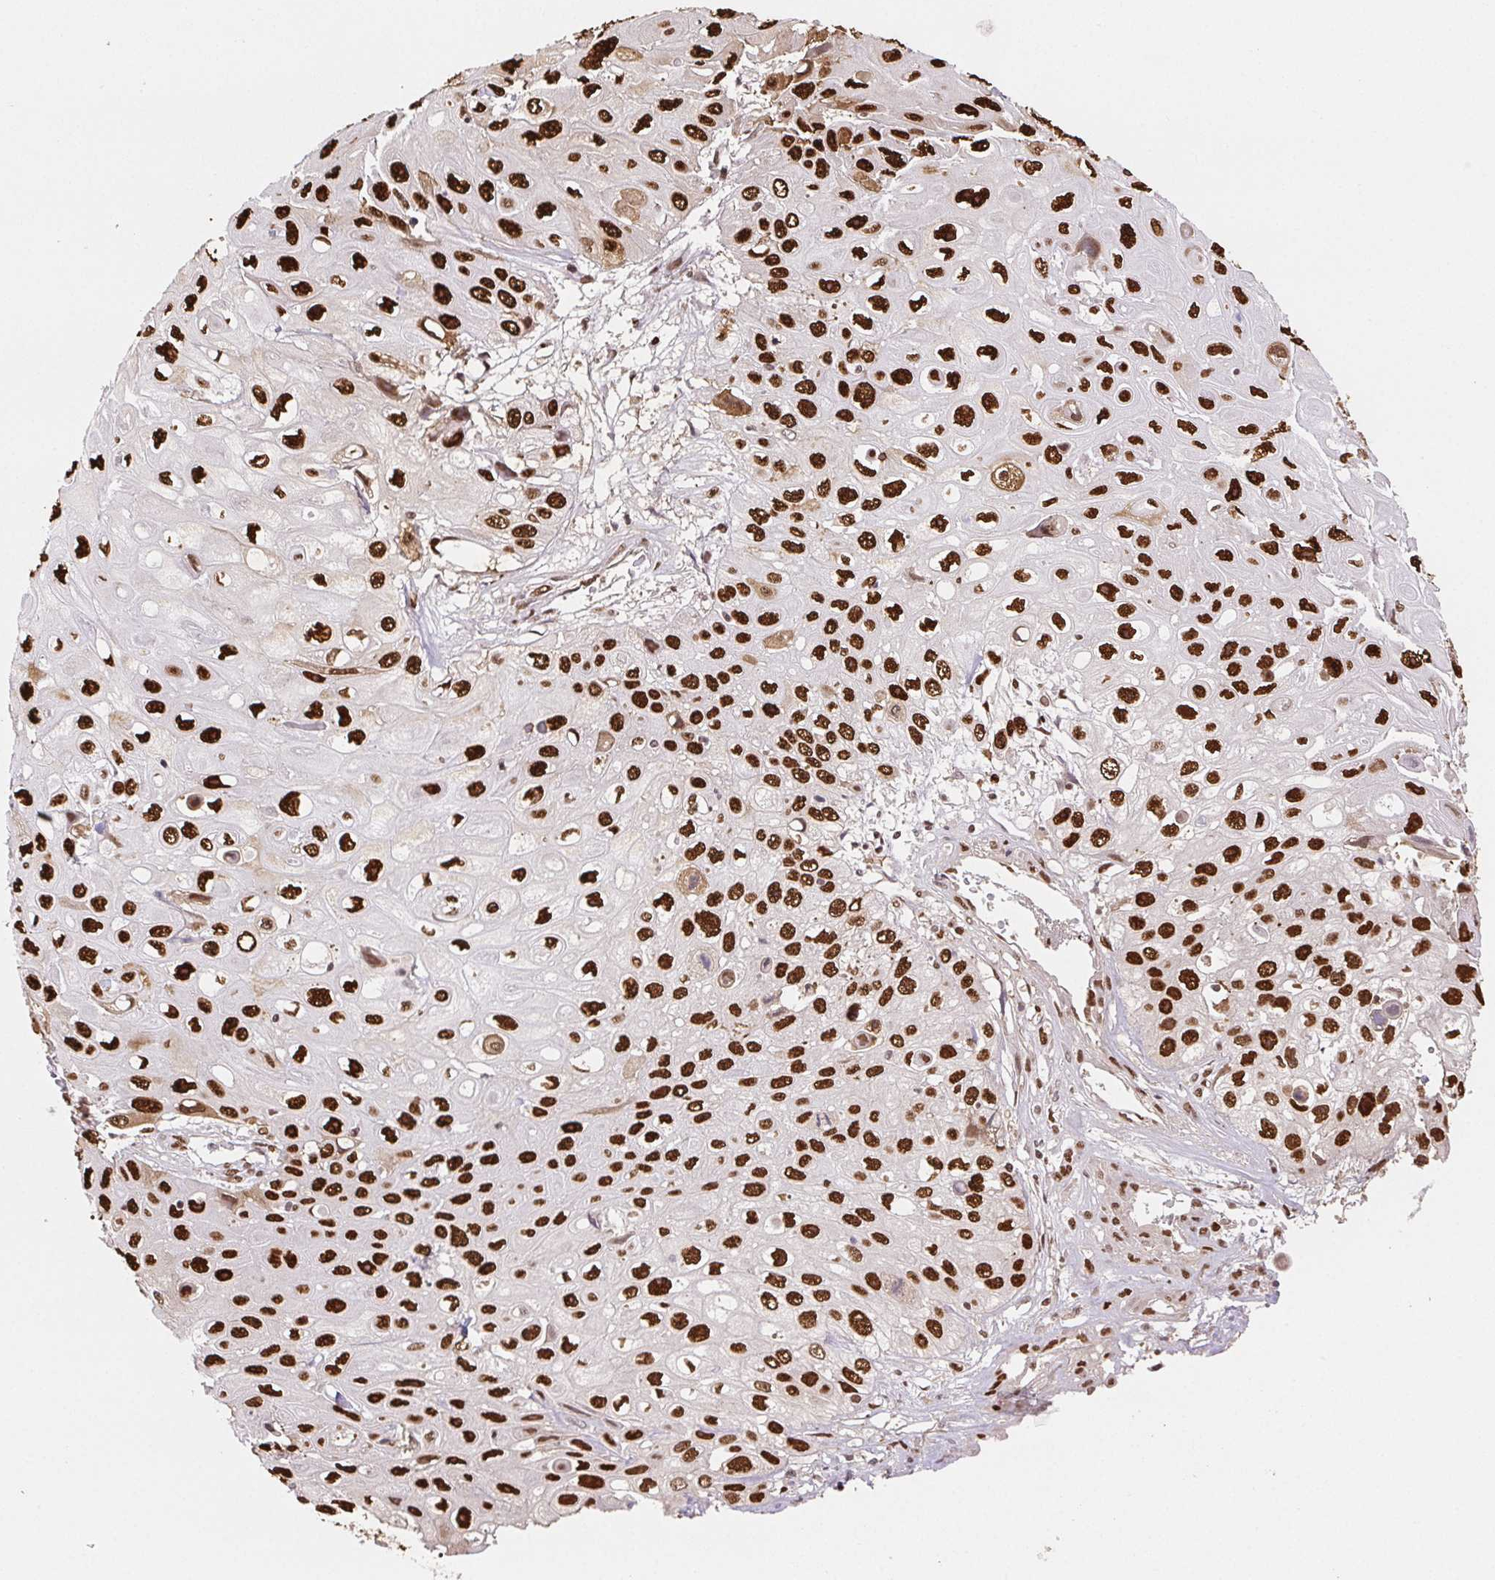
{"staining": {"intensity": "strong", "quantity": ">75%", "location": "nuclear"}, "tissue": "skin cancer", "cell_type": "Tumor cells", "image_type": "cancer", "snomed": [{"axis": "morphology", "description": "Squamous cell carcinoma, NOS"}, {"axis": "topography", "description": "Skin"}], "caption": "Immunohistochemistry (IHC) of skin squamous cell carcinoma displays high levels of strong nuclear expression in approximately >75% of tumor cells.", "gene": "SET", "patient": {"sex": "male", "age": 82}}